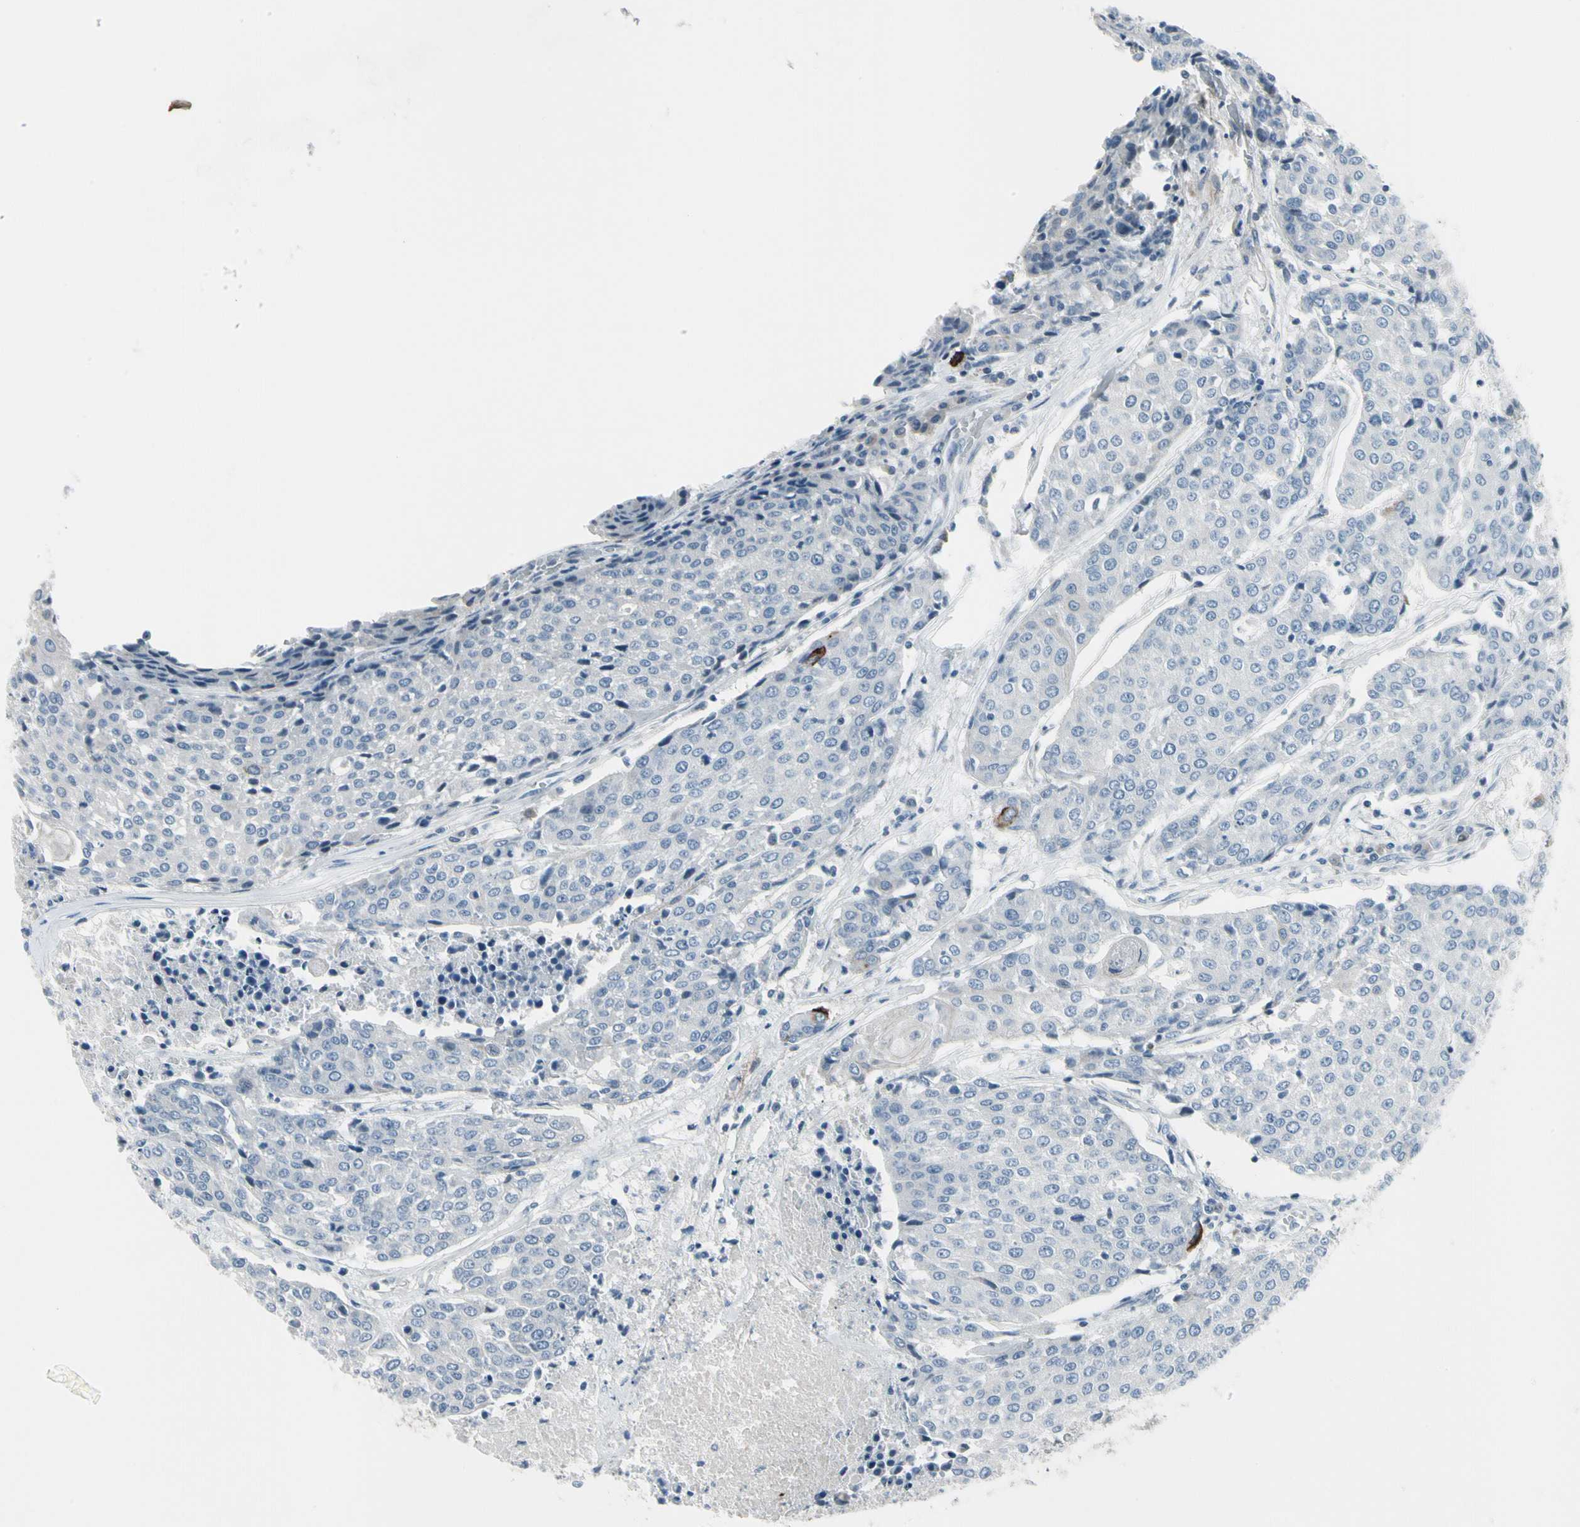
{"staining": {"intensity": "negative", "quantity": "none", "location": "none"}, "tissue": "urothelial cancer", "cell_type": "Tumor cells", "image_type": "cancer", "snomed": [{"axis": "morphology", "description": "Urothelial carcinoma, High grade"}, {"axis": "topography", "description": "Urinary bladder"}], "caption": "Immunohistochemistry (IHC) of urothelial carcinoma (high-grade) shows no expression in tumor cells.", "gene": "PIGR", "patient": {"sex": "female", "age": 85}}